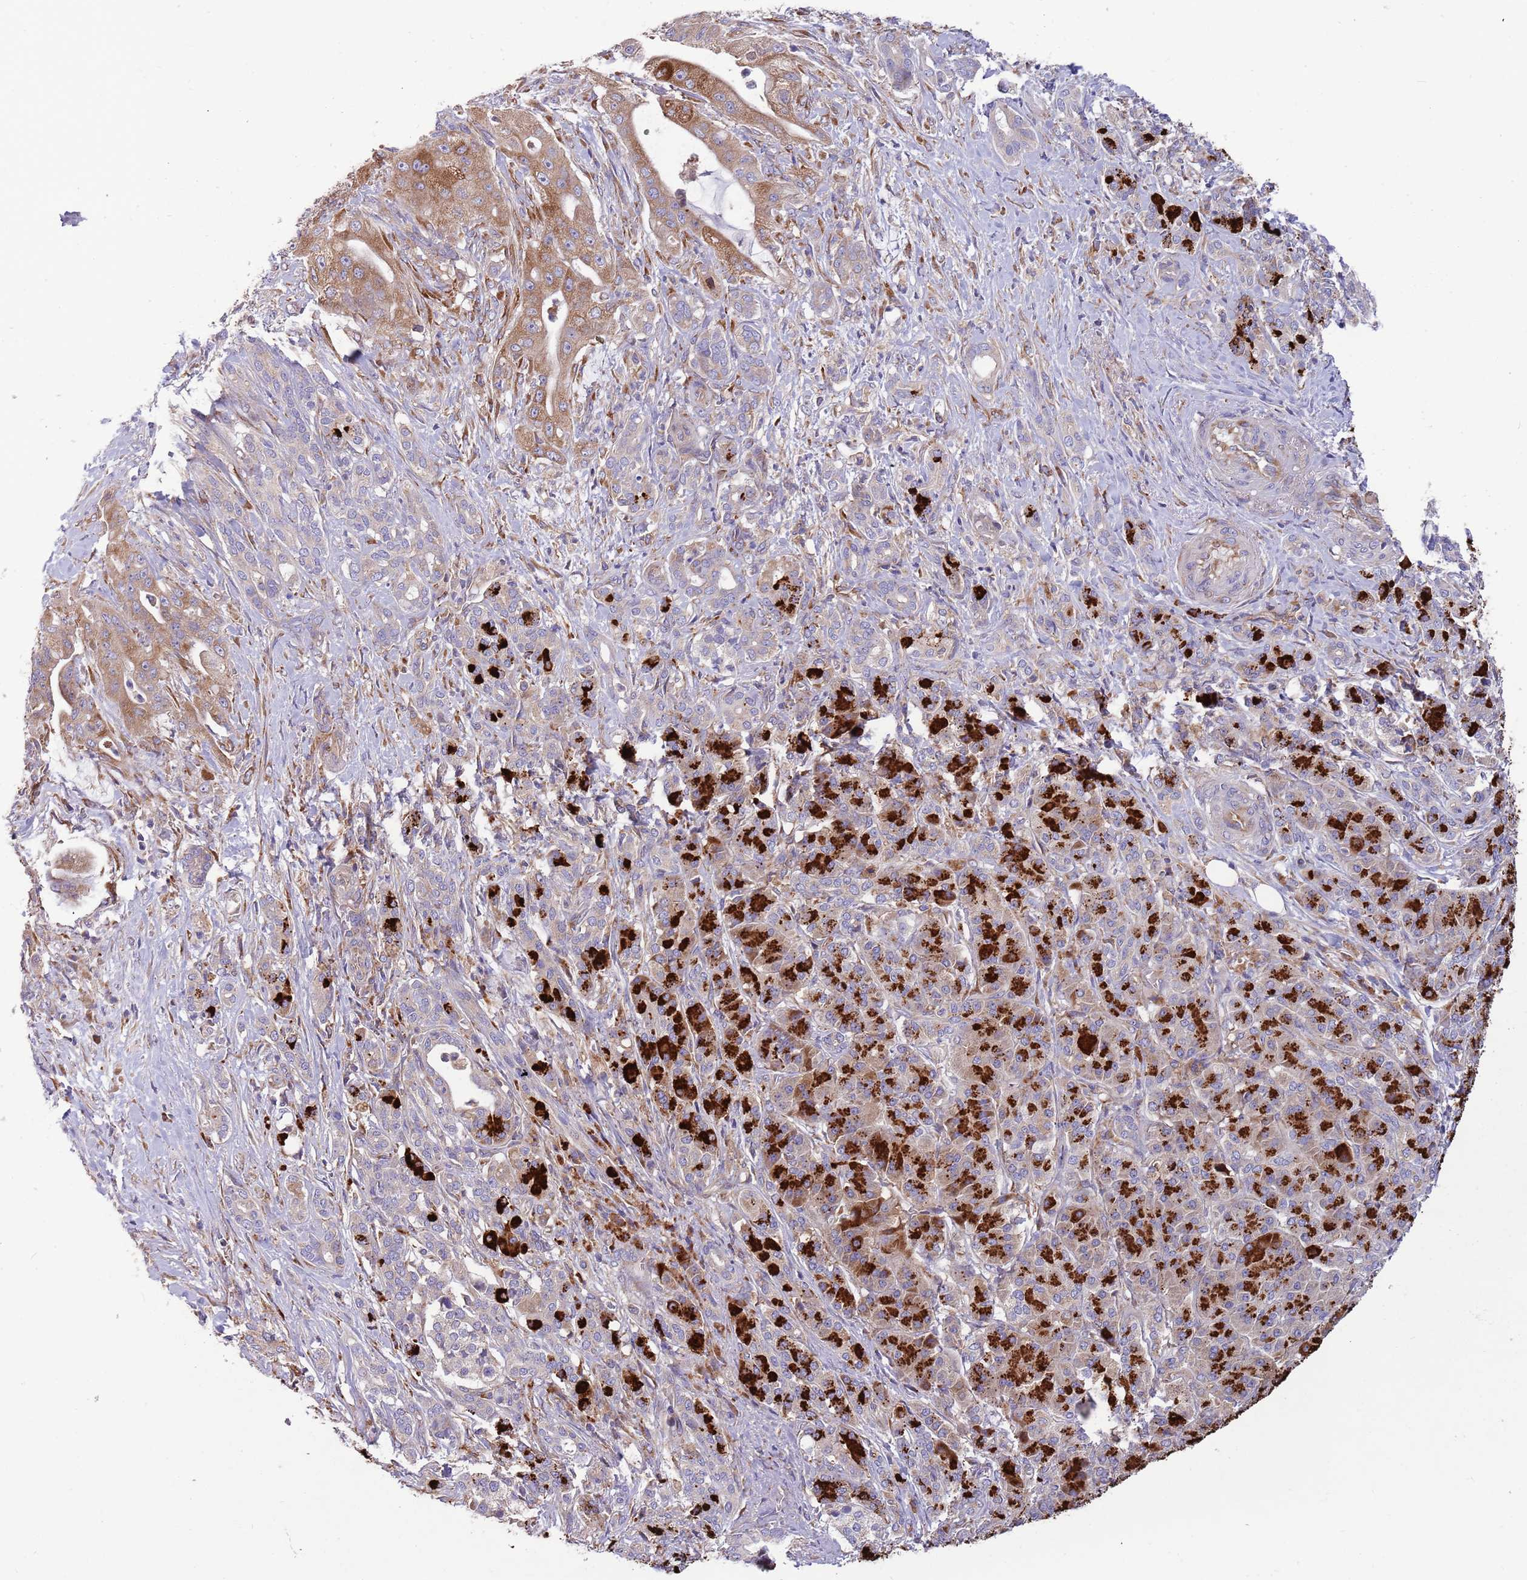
{"staining": {"intensity": "moderate", "quantity": ">75%", "location": "cytoplasmic/membranous"}, "tissue": "pancreatic cancer", "cell_type": "Tumor cells", "image_type": "cancer", "snomed": [{"axis": "morphology", "description": "Adenocarcinoma, NOS"}, {"axis": "topography", "description": "Pancreas"}], "caption": "Immunohistochemistry (DAB (3,3'-diaminobenzidine)) staining of human pancreatic cancer (adenocarcinoma) shows moderate cytoplasmic/membranous protein staining in approximately >75% of tumor cells.", "gene": "ARMCX6", "patient": {"sex": "male", "age": 57}}